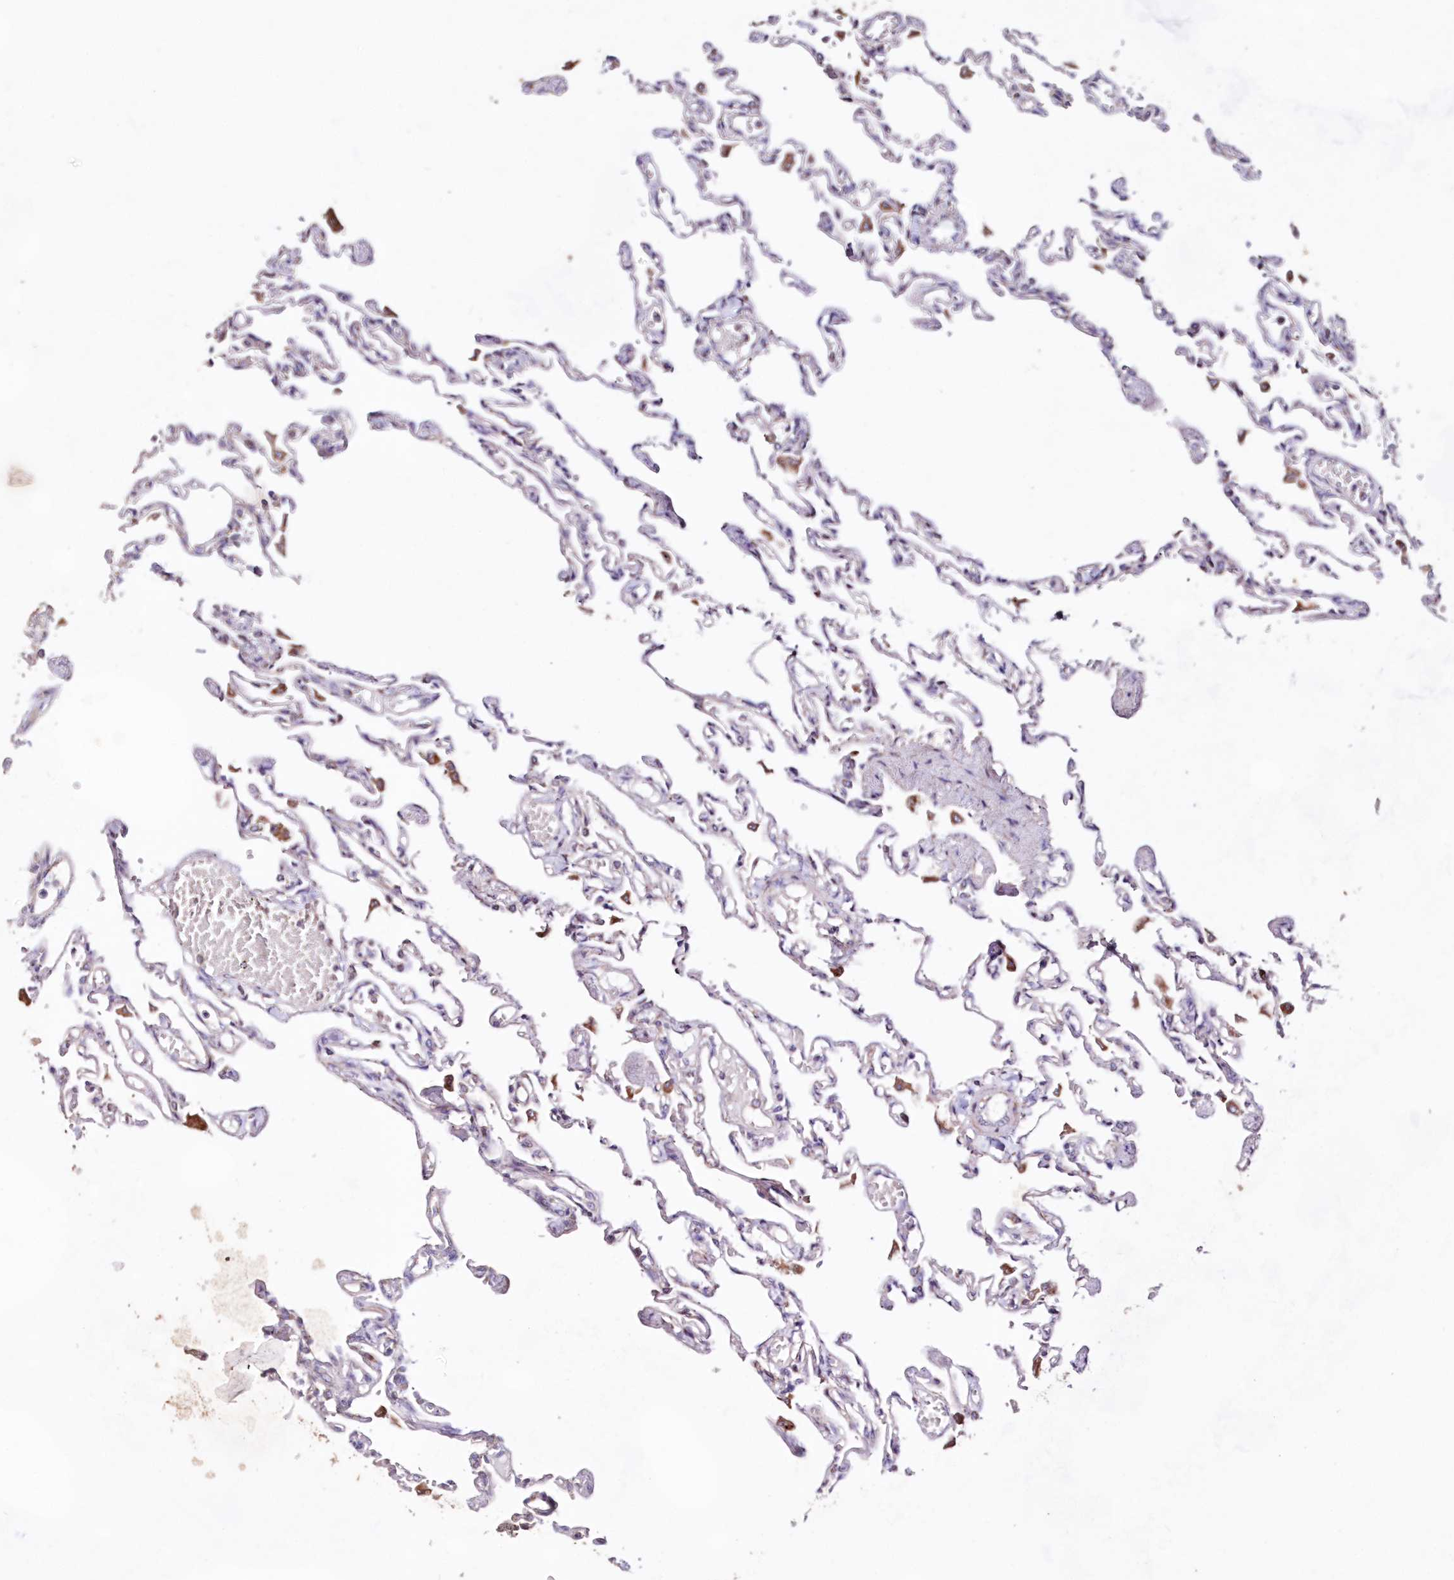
{"staining": {"intensity": "weak", "quantity": "25%-75%", "location": "cytoplasmic/membranous"}, "tissue": "lung", "cell_type": "Alveolar cells", "image_type": "normal", "snomed": [{"axis": "morphology", "description": "Normal tissue, NOS"}, {"axis": "topography", "description": "Lung"}], "caption": "Immunohistochemistry staining of benign lung, which shows low levels of weak cytoplasmic/membranous staining in approximately 25%-75% of alveolar cells indicating weak cytoplasmic/membranous protein expression. The staining was performed using DAB (brown) for protein detection and nuclei were counterstained in hematoxylin (blue).", "gene": "HADHB", "patient": {"sex": "male", "age": 21}}